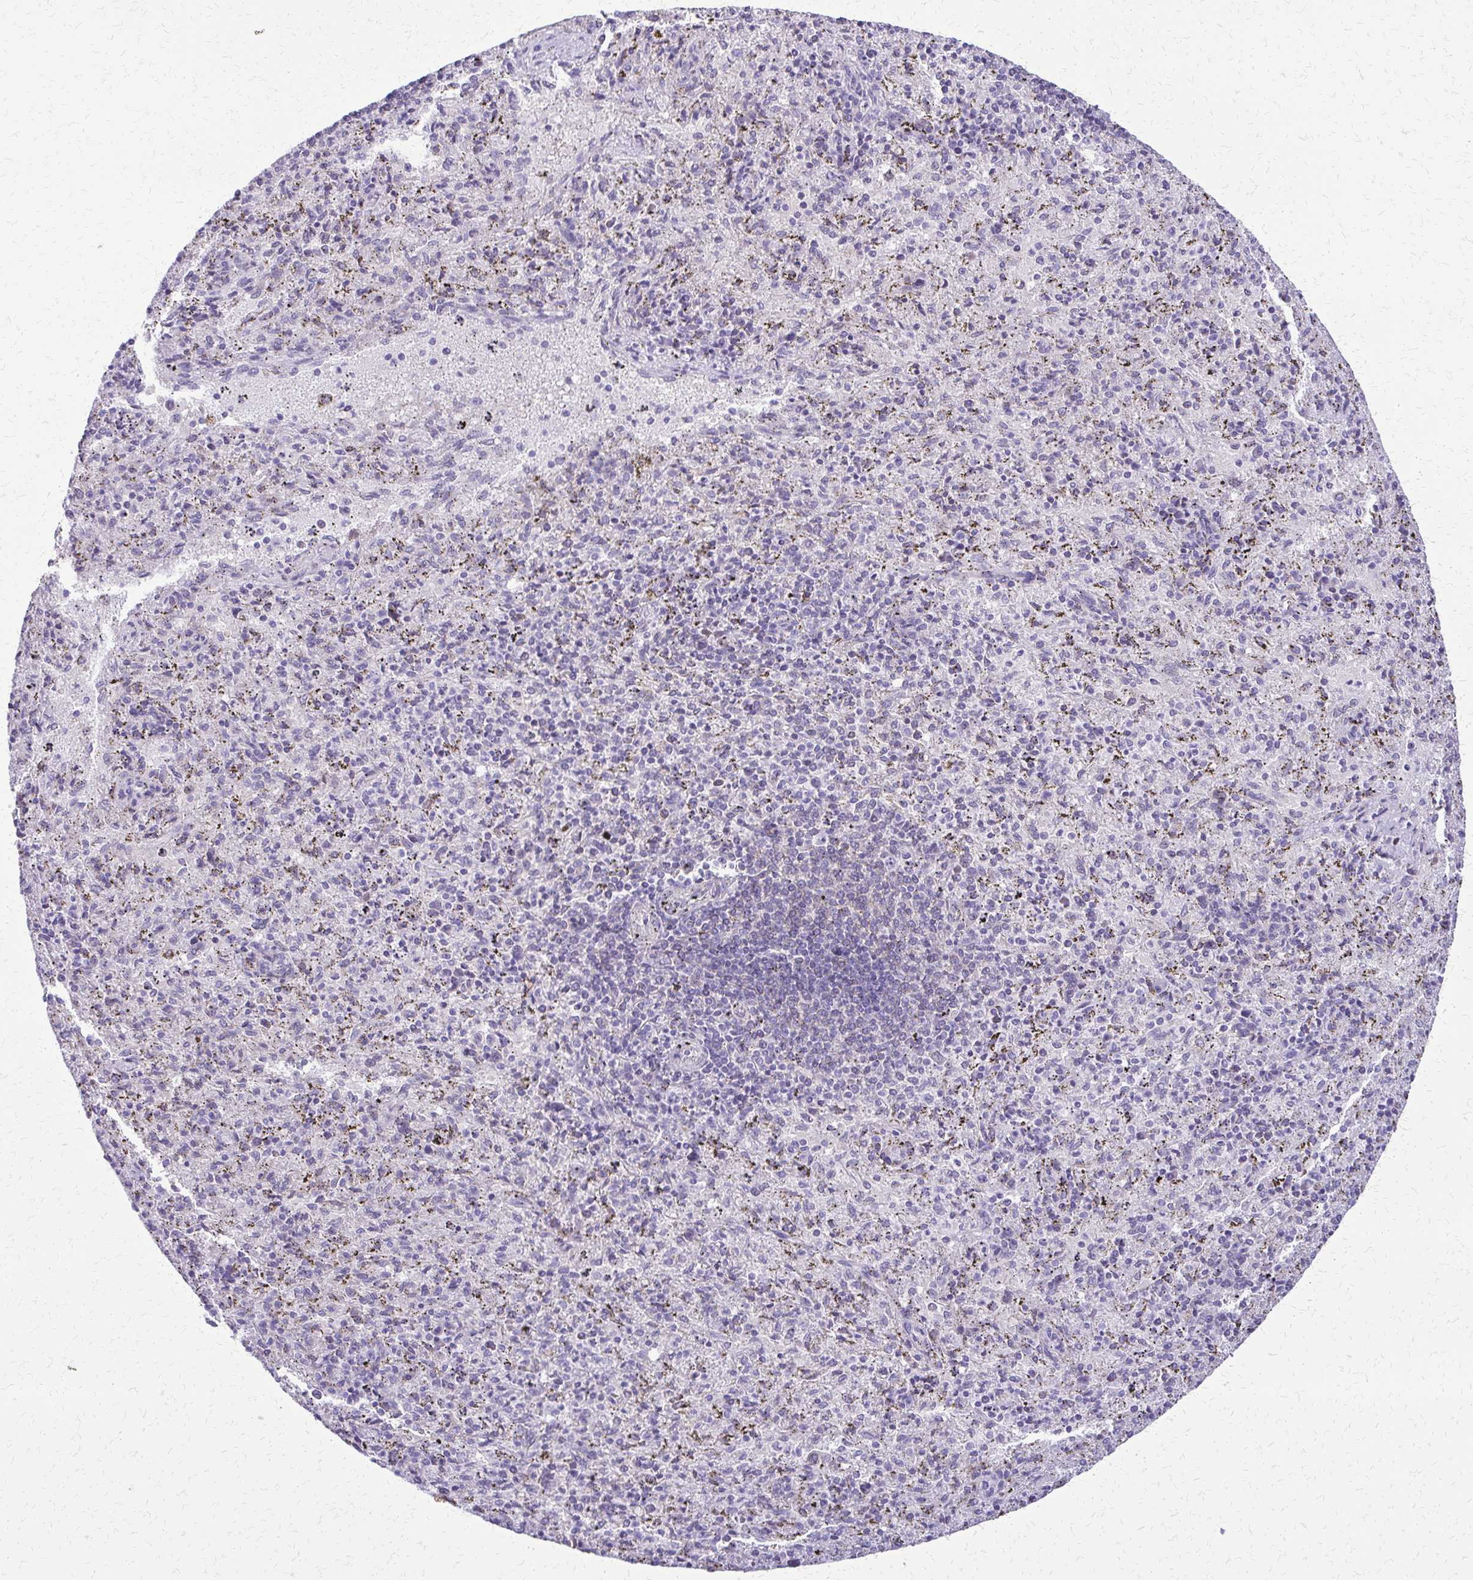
{"staining": {"intensity": "negative", "quantity": "none", "location": "none"}, "tissue": "spleen", "cell_type": "Cells in red pulp", "image_type": "normal", "snomed": [{"axis": "morphology", "description": "Normal tissue, NOS"}, {"axis": "topography", "description": "Spleen"}], "caption": "The image shows no significant staining in cells in red pulp of spleen. (DAB immunohistochemistry (IHC), high magnification).", "gene": "FAM162B", "patient": {"sex": "male", "age": 57}}